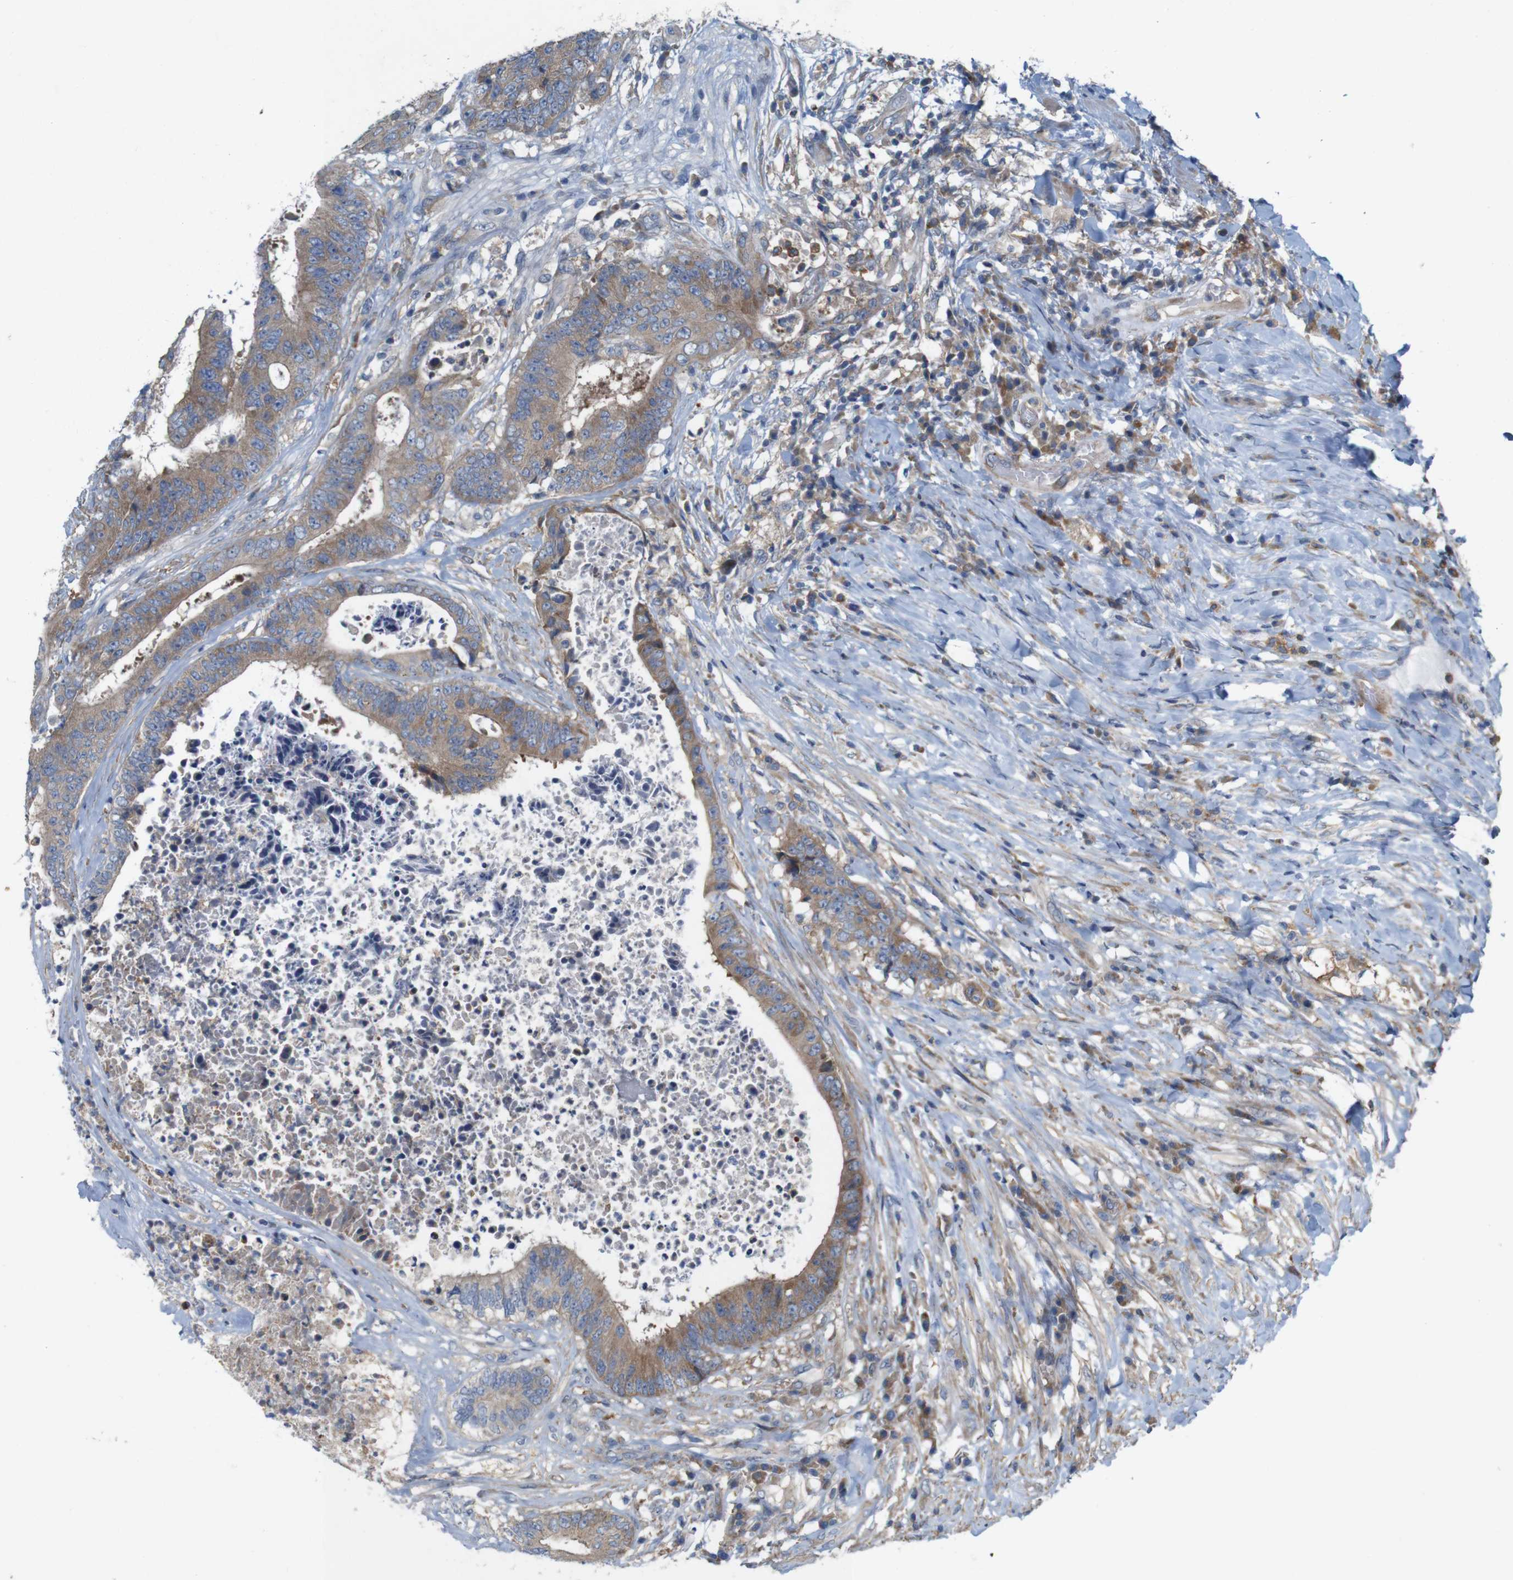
{"staining": {"intensity": "moderate", "quantity": ">75%", "location": "cytoplasmic/membranous"}, "tissue": "colorectal cancer", "cell_type": "Tumor cells", "image_type": "cancer", "snomed": [{"axis": "morphology", "description": "Adenocarcinoma, NOS"}, {"axis": "topography", "description": "Rectum"}], "caption": "Tumor cells show moderate cytoplasmic/membranous positivity in approximately >75% of cells in adenocarcinoma (colorectal).", "gene": "SIGLEC8", "patient": {"sex": "male", "age": 72}}